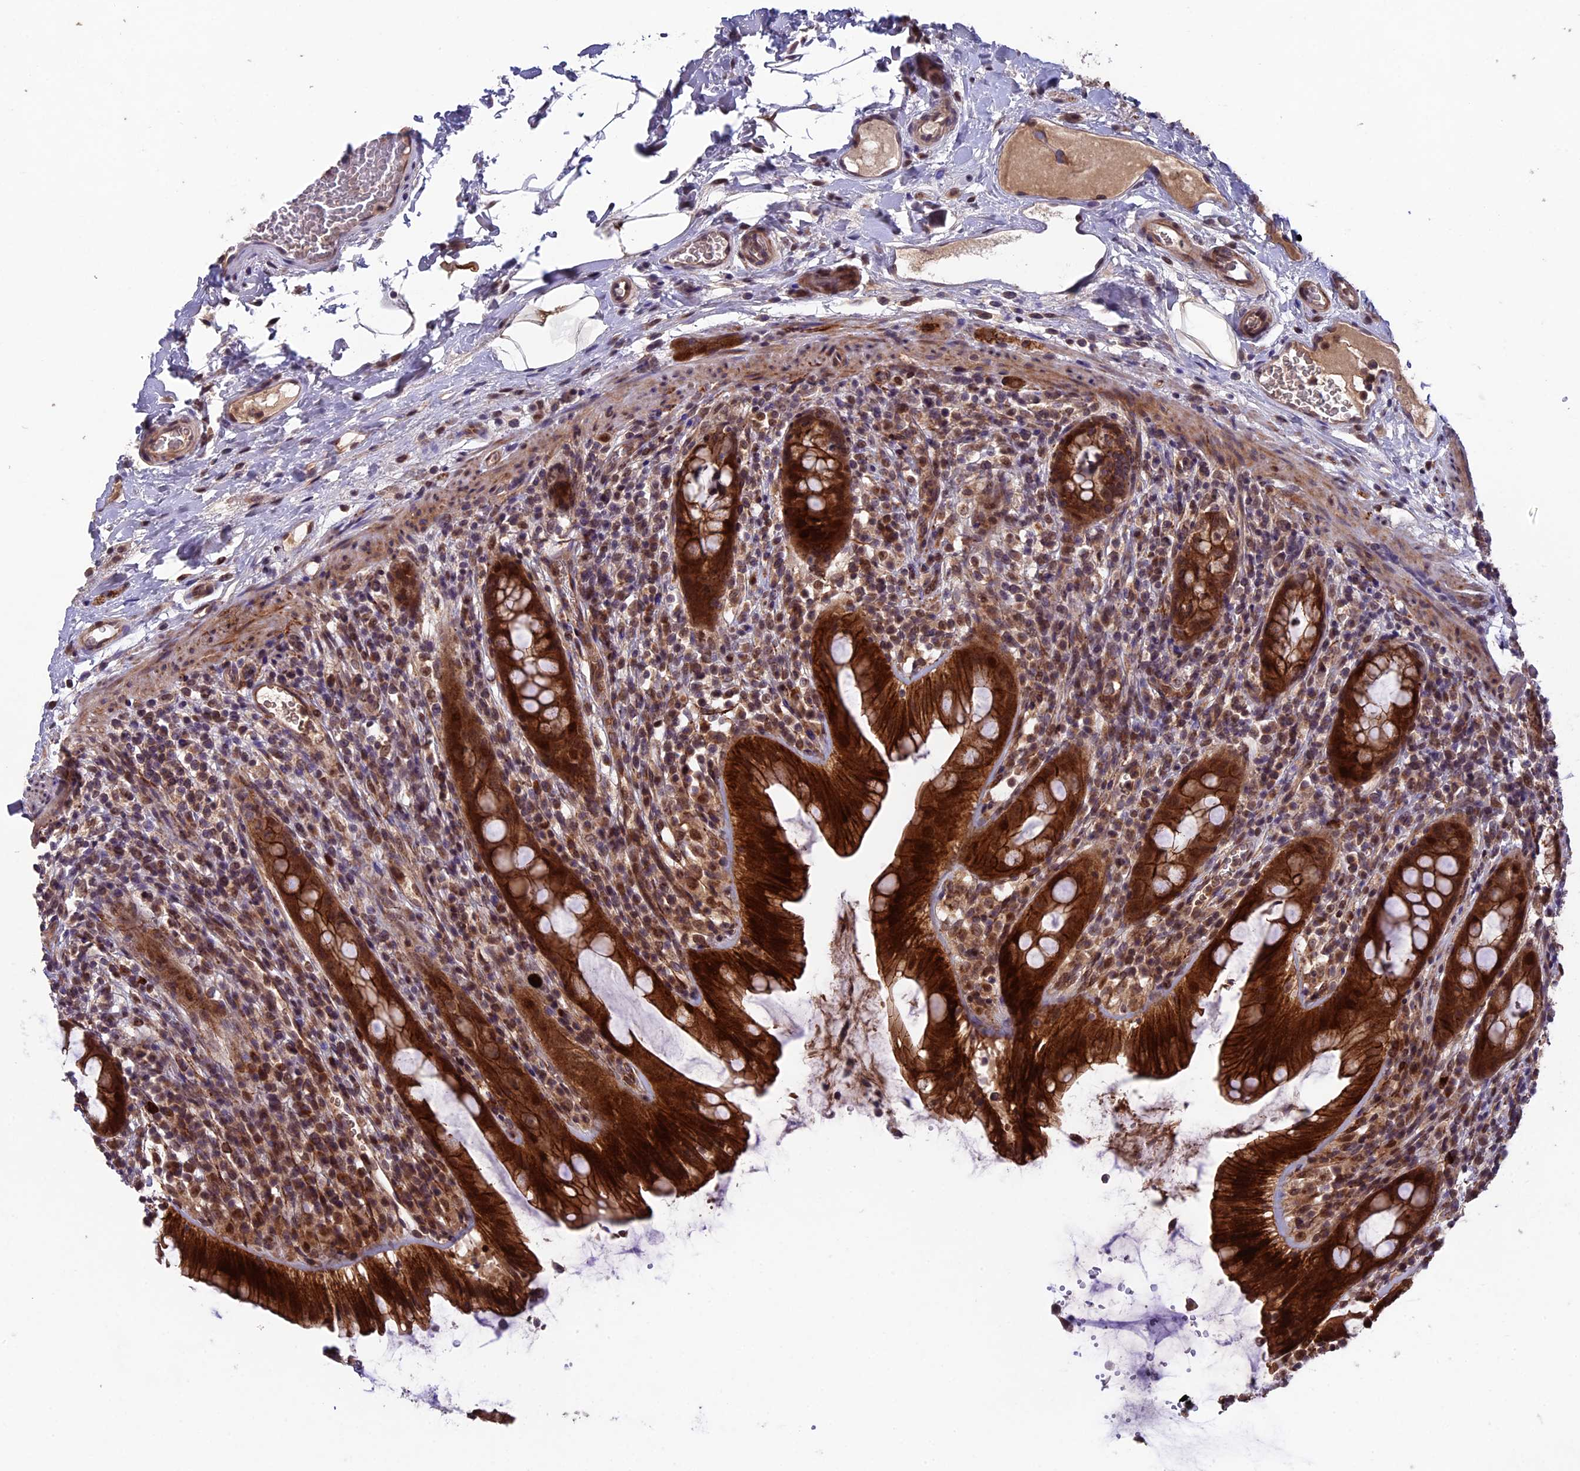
{"staining": {"intensity": "strong", "quantity": ">75%", "location": "cytoplasmic/membranous"}, "tissue": "rectum", "cell_type": "Glandular cells", "image_type": "normal", "snomed": [{"axis": "morphology", "description": "Normal tissue, NOS"}, {"axis": "topography", "description": "Rectum"}], "caption": "The photomicrograph demonstrates staining of normal rectum, revealing strong cytoplasmic/membranous protein expression (brown color) within glandular cells. The staining was performed using DAB to visualize the protein expression in brown, while the nuclei were stained in blue with hematoxylin (Magnification: 20x).", "gene": "SIPA1L3", "patient": {"sex": "female", "age": 57}}